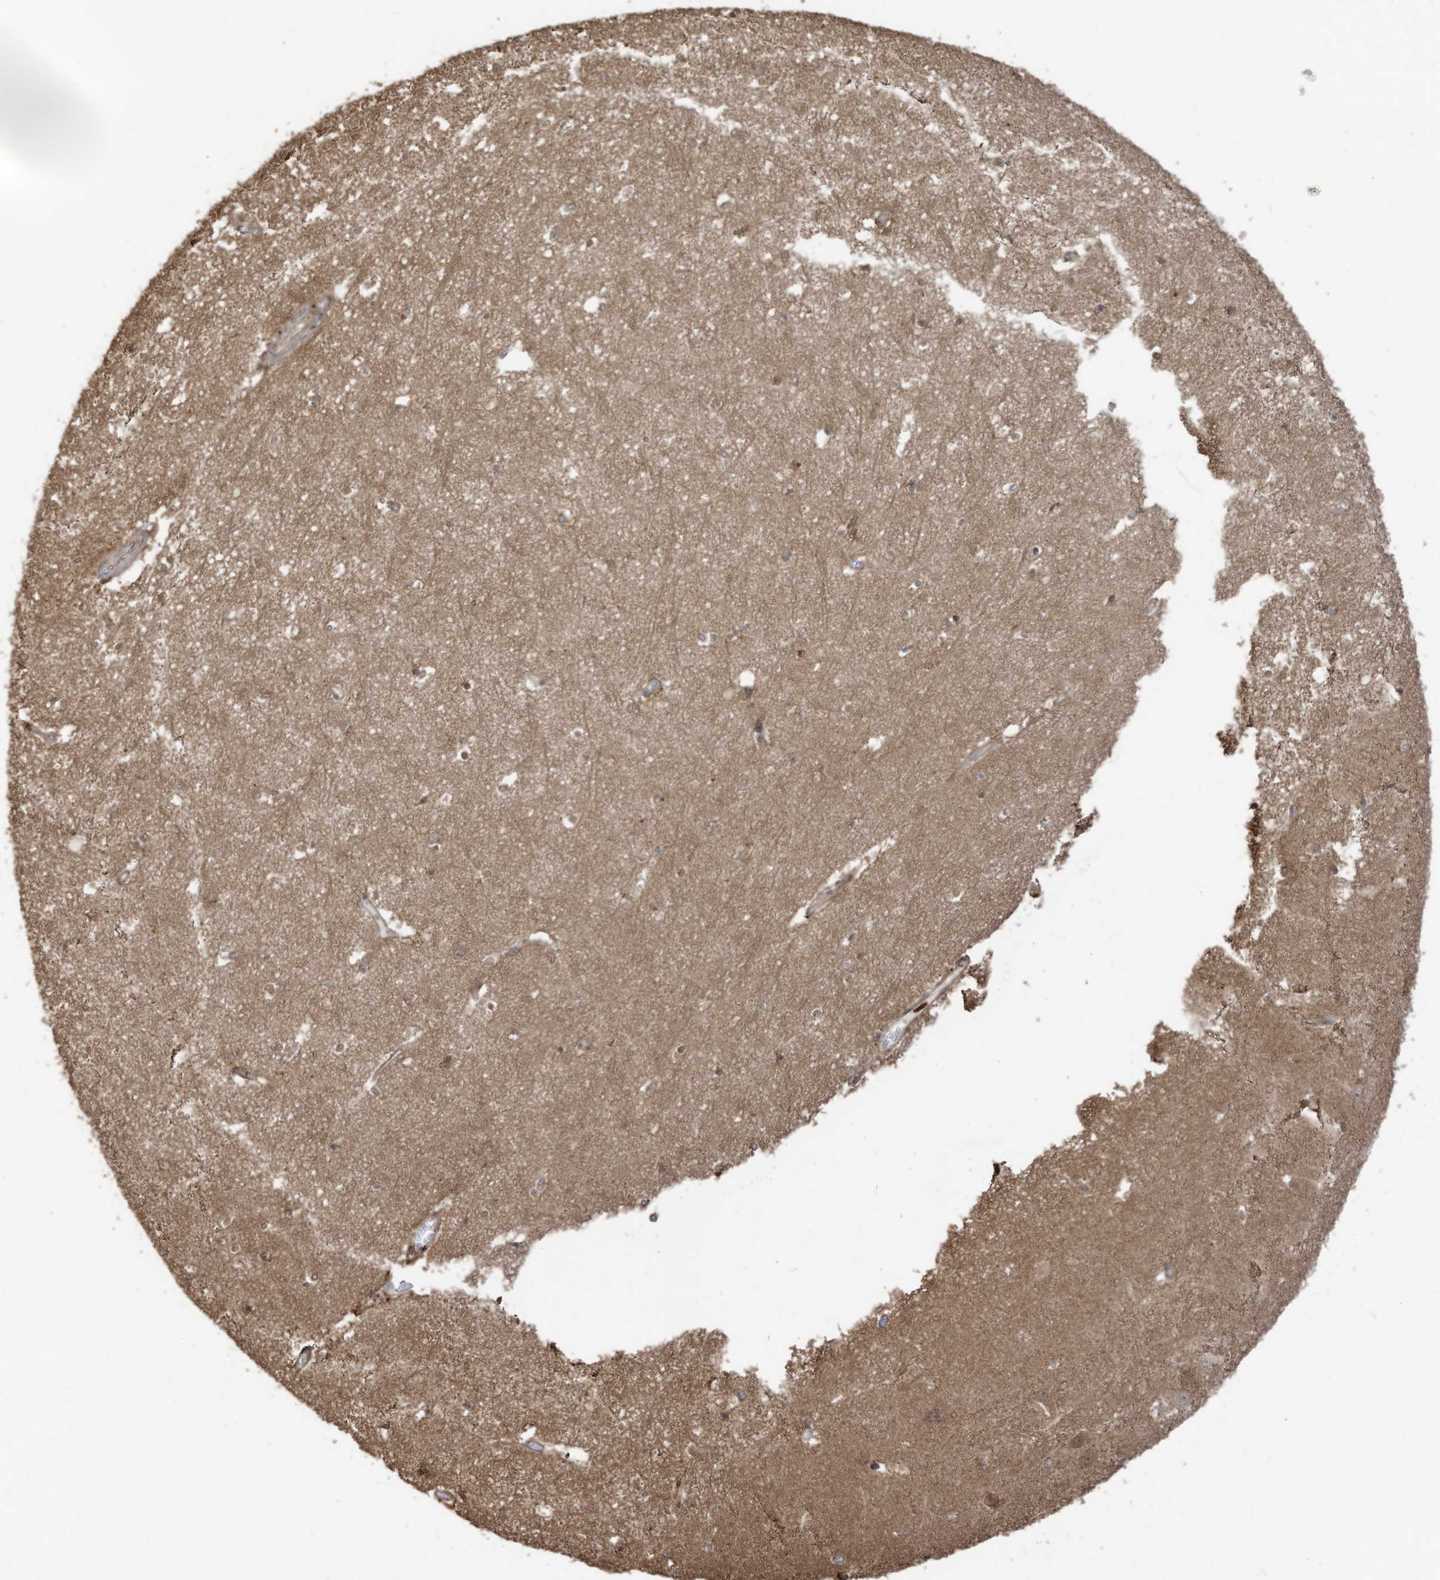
{"staining": {"intensity": "weak", "quantity": "<25%", "location": "cytoplasmic/membranous"}, "tissue": "hippocampus", "cell_type": "Glial cells", "image_type": "normal", "snomed": [{"axis": "morphology", "description": "Normal tissue, NOS"}, {"axis": "topography", "description": "Hippocampus"}], "caption": "Human hippocampus stained for a protein using immunohistochemistry shows no expression in glial cells.", "gene": "CARF", "patient": {"sex": "female", "age": 64}}